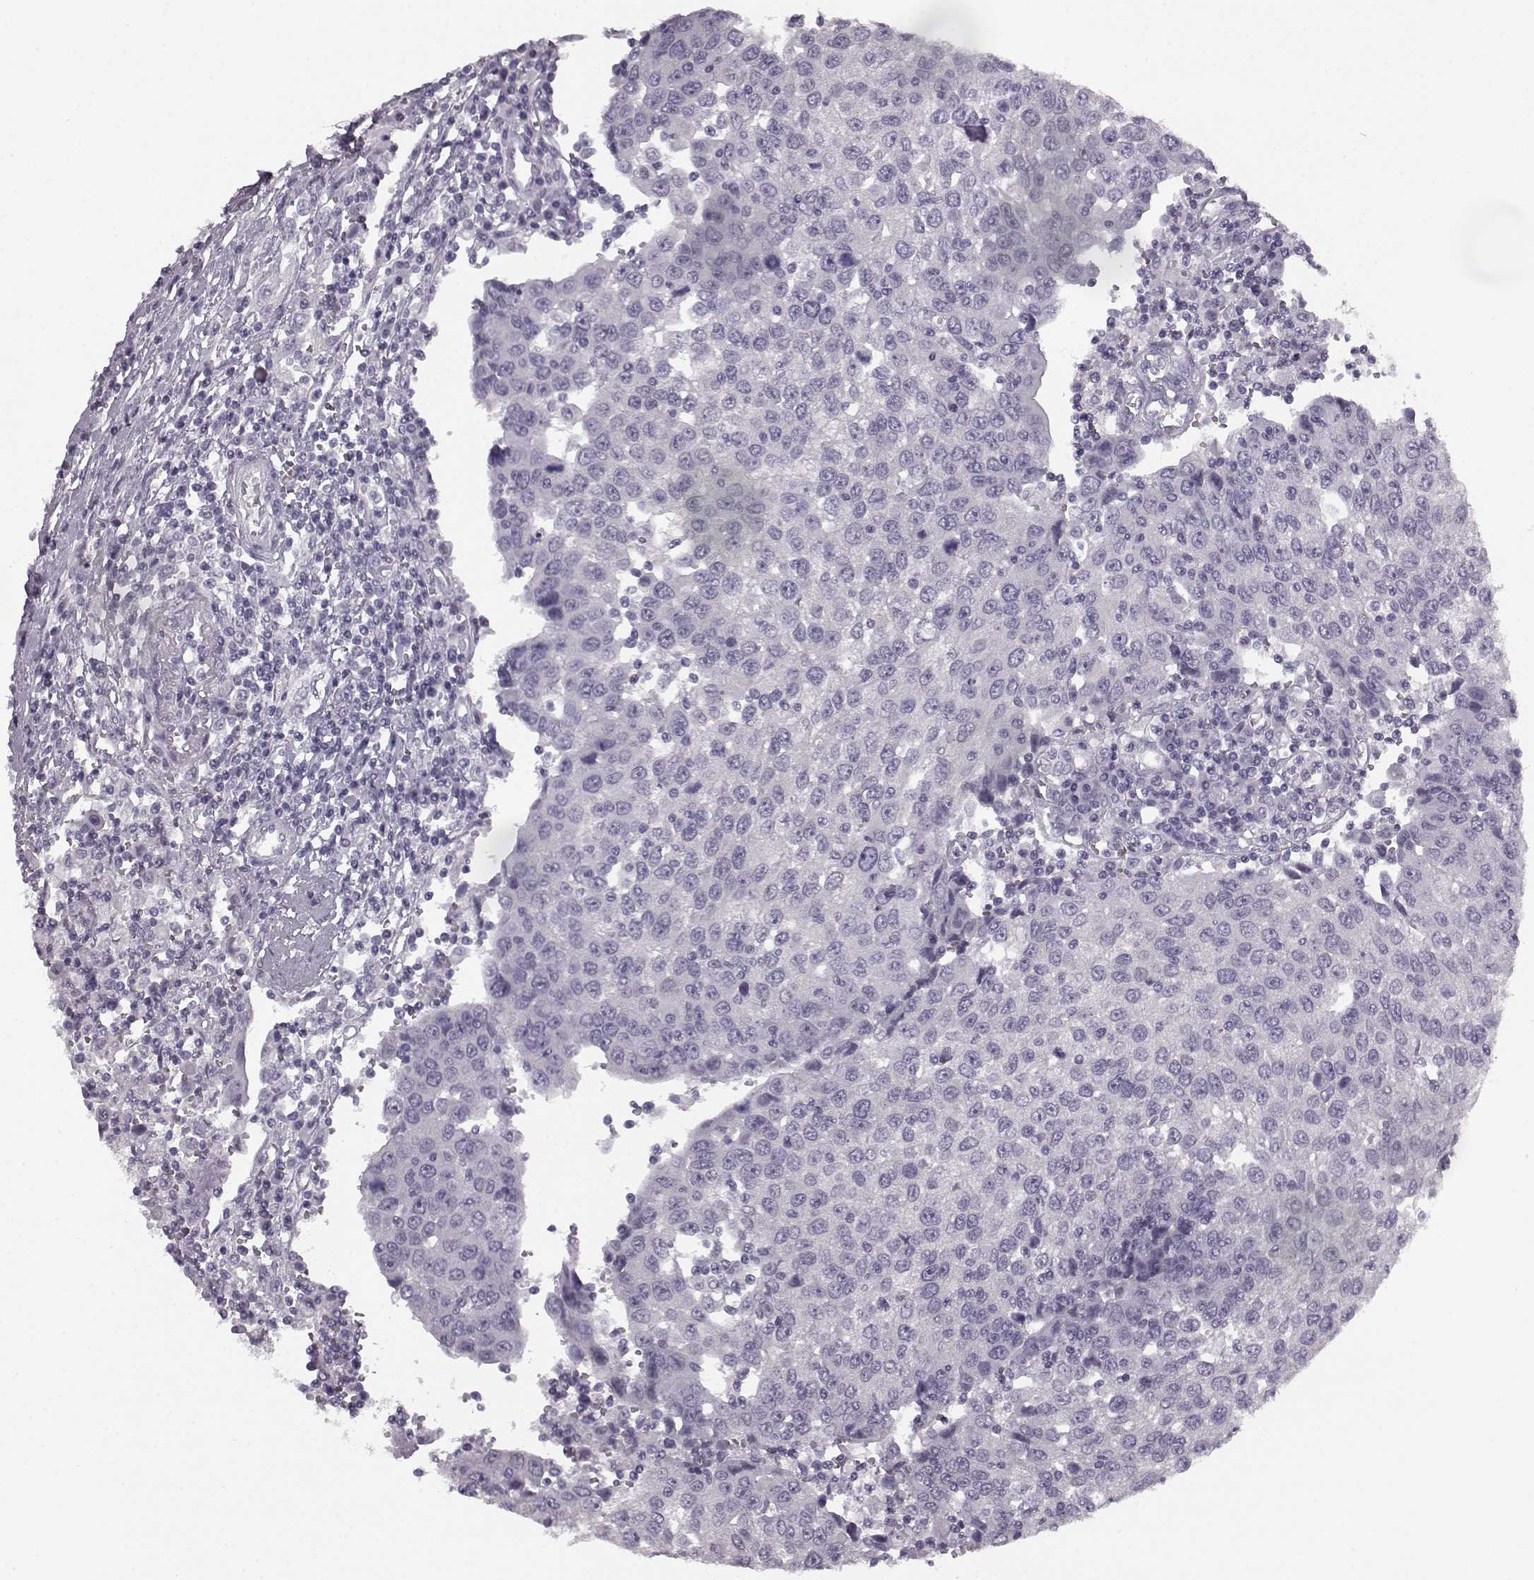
{"staining": {"intensity": "negative", "quantity": "none", "location": "none"}, "tissue": "urothelial cancer", "cell_type": "Tumor cells", "image_type": "cancer", "snomed": [{"axis": "morphology", "description": "Urothelial carcinoma, High grade"}, {"axis": "topography", "description": "Urinary bladder"}], "caption": "A high-resolution photomicrograph shows immunohistochemistry staining of urothelial cancer, which demonstrates no significant positivity in tumor cells. (Stains: DAB immunohistochemistry (IHC) with hematoxylin counter stain, Microscopy: brightfield microscopy at high magnification).", "gene": "SEMG2", "patient": {"sex": "female", "age": 85}}